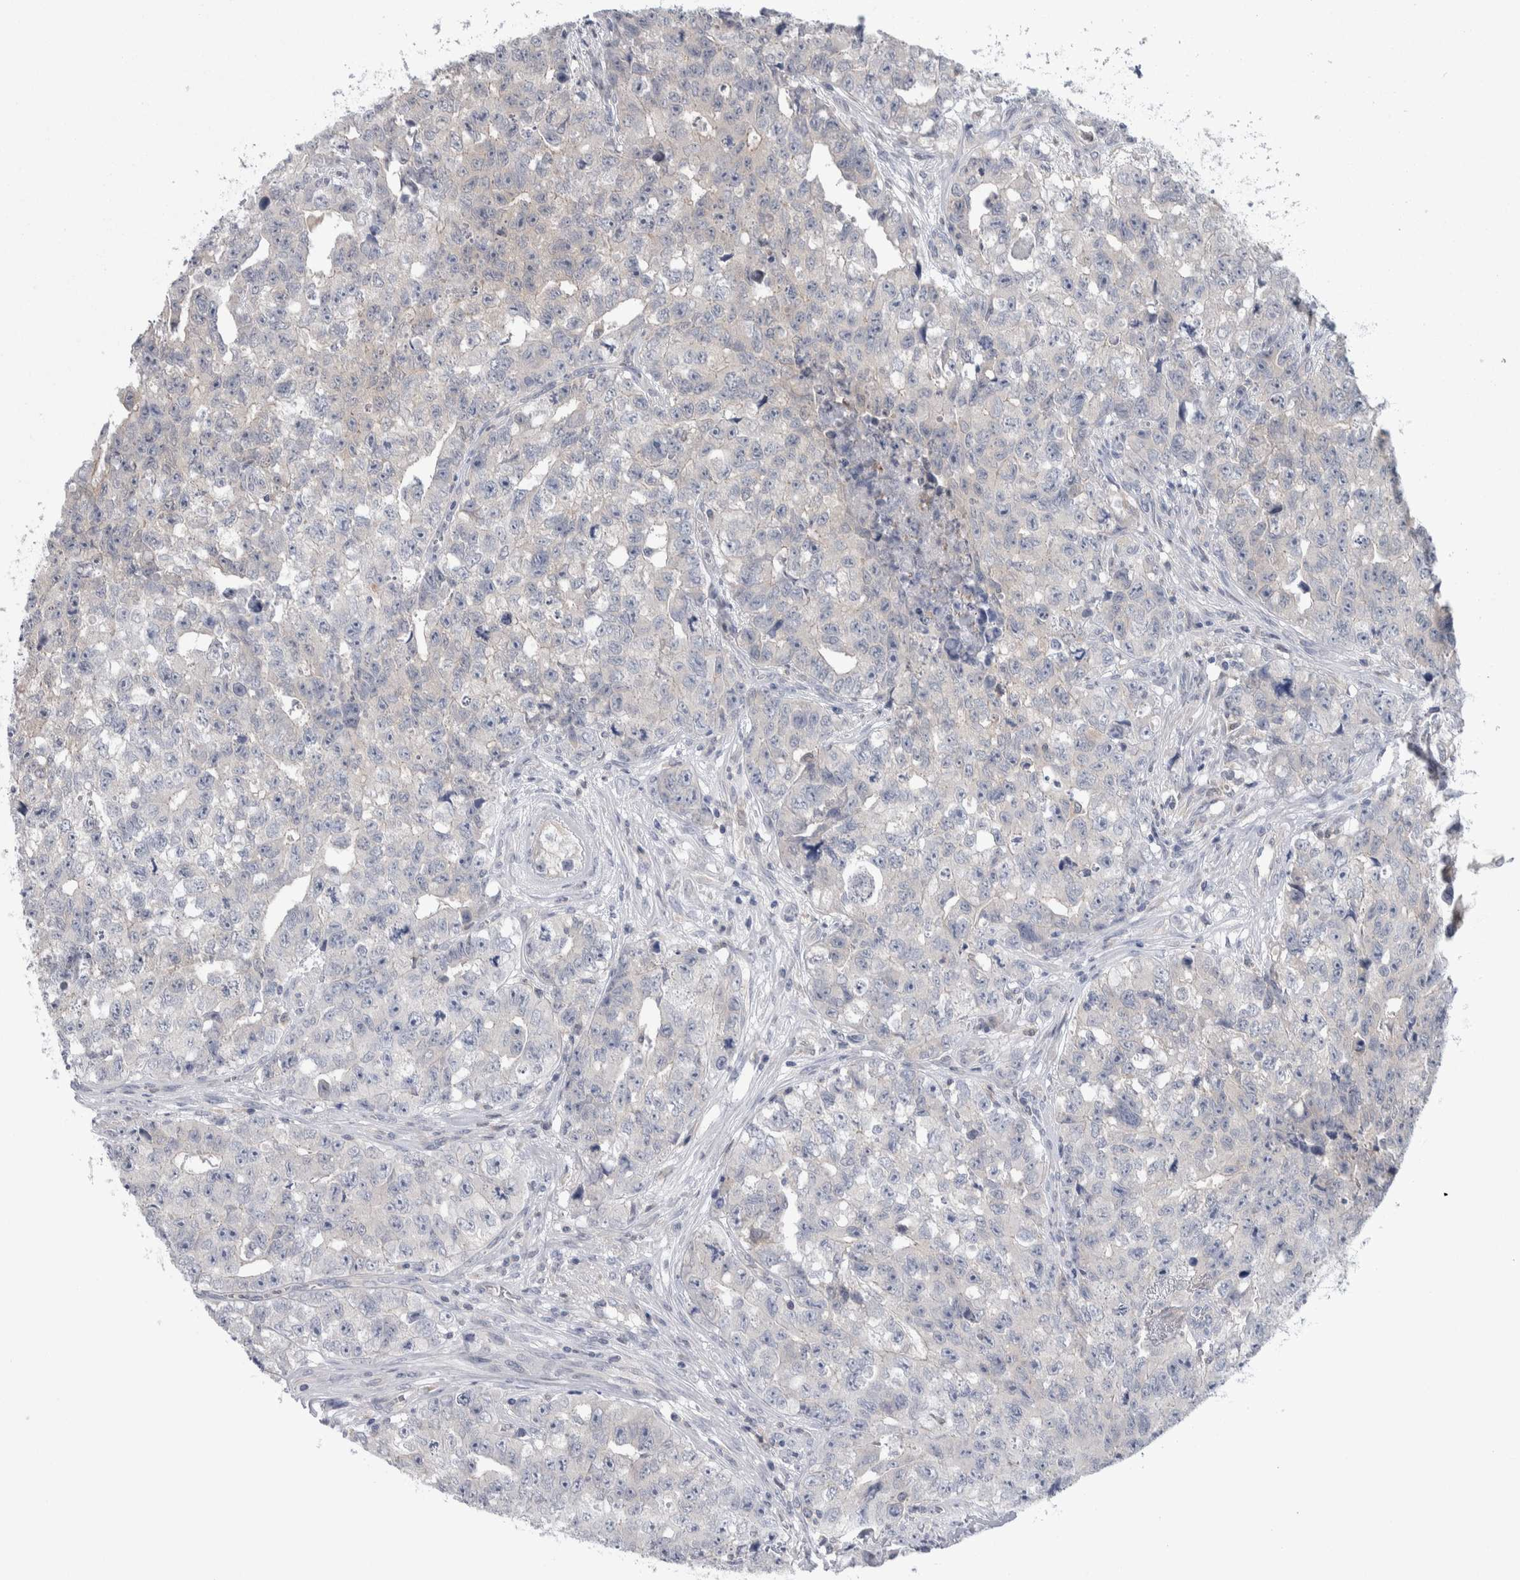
{"staining": {"intensity": "negative", "quantity": "none", "location": "none"}, "tissue": "testis cancer", "cell_type": "Tumor cells", "image_type": "cancer", "snomed": [{"axis": "morphology", "description": "Carcinoma, Embryonal, NOS"}, {"axis": "topography", "description": "Testis"}], "caption": "IHC histopathology image of human testis embryonal carcinoma stained for a protein (brown), which displays no expression in tumor cells.", "gene": "HTATIP2", "patient": {"sex": "male", "age": 28}}